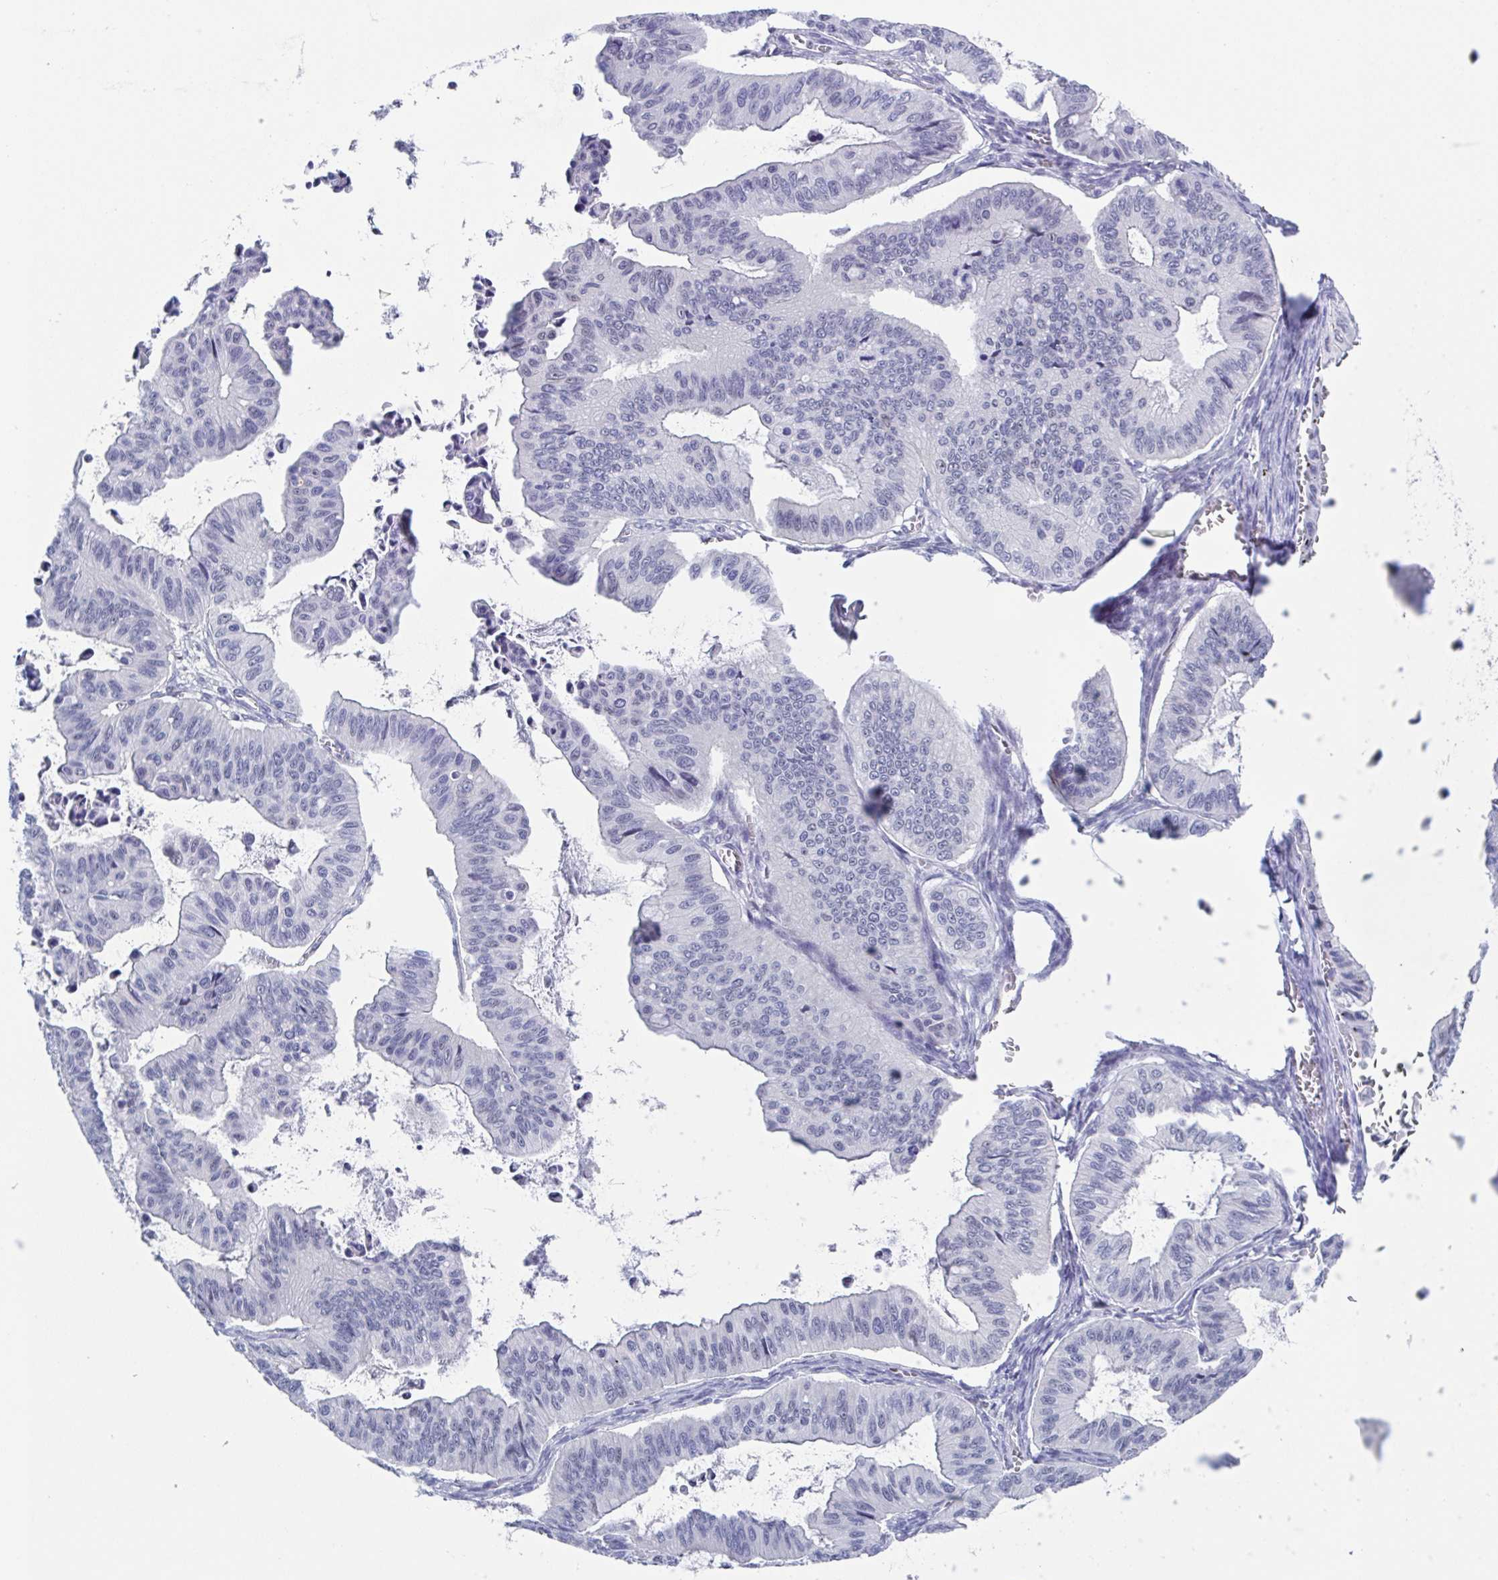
{"staining": {"intensity": "negative", "quantity": "none", "location": "none"}, "tissue": "ovarian cancer", "cell_type": "Tumor cells", "image_type": "cancer", "snomed": [{"axis": "morphology", "description": "Cystadenocarcinoma, mucinous, NOS"}, {"axis": "topography", "description": "Ovary"}], "caption": "Tumor cells show no significant protein positivity in ovarian cancer (mucinous cystadenocarcinoma). (Immunohistochemistry, brightfield microscopy, high magnification).", "gene": "PBOV1", "patient": {"sex": "female", "age": 72}}